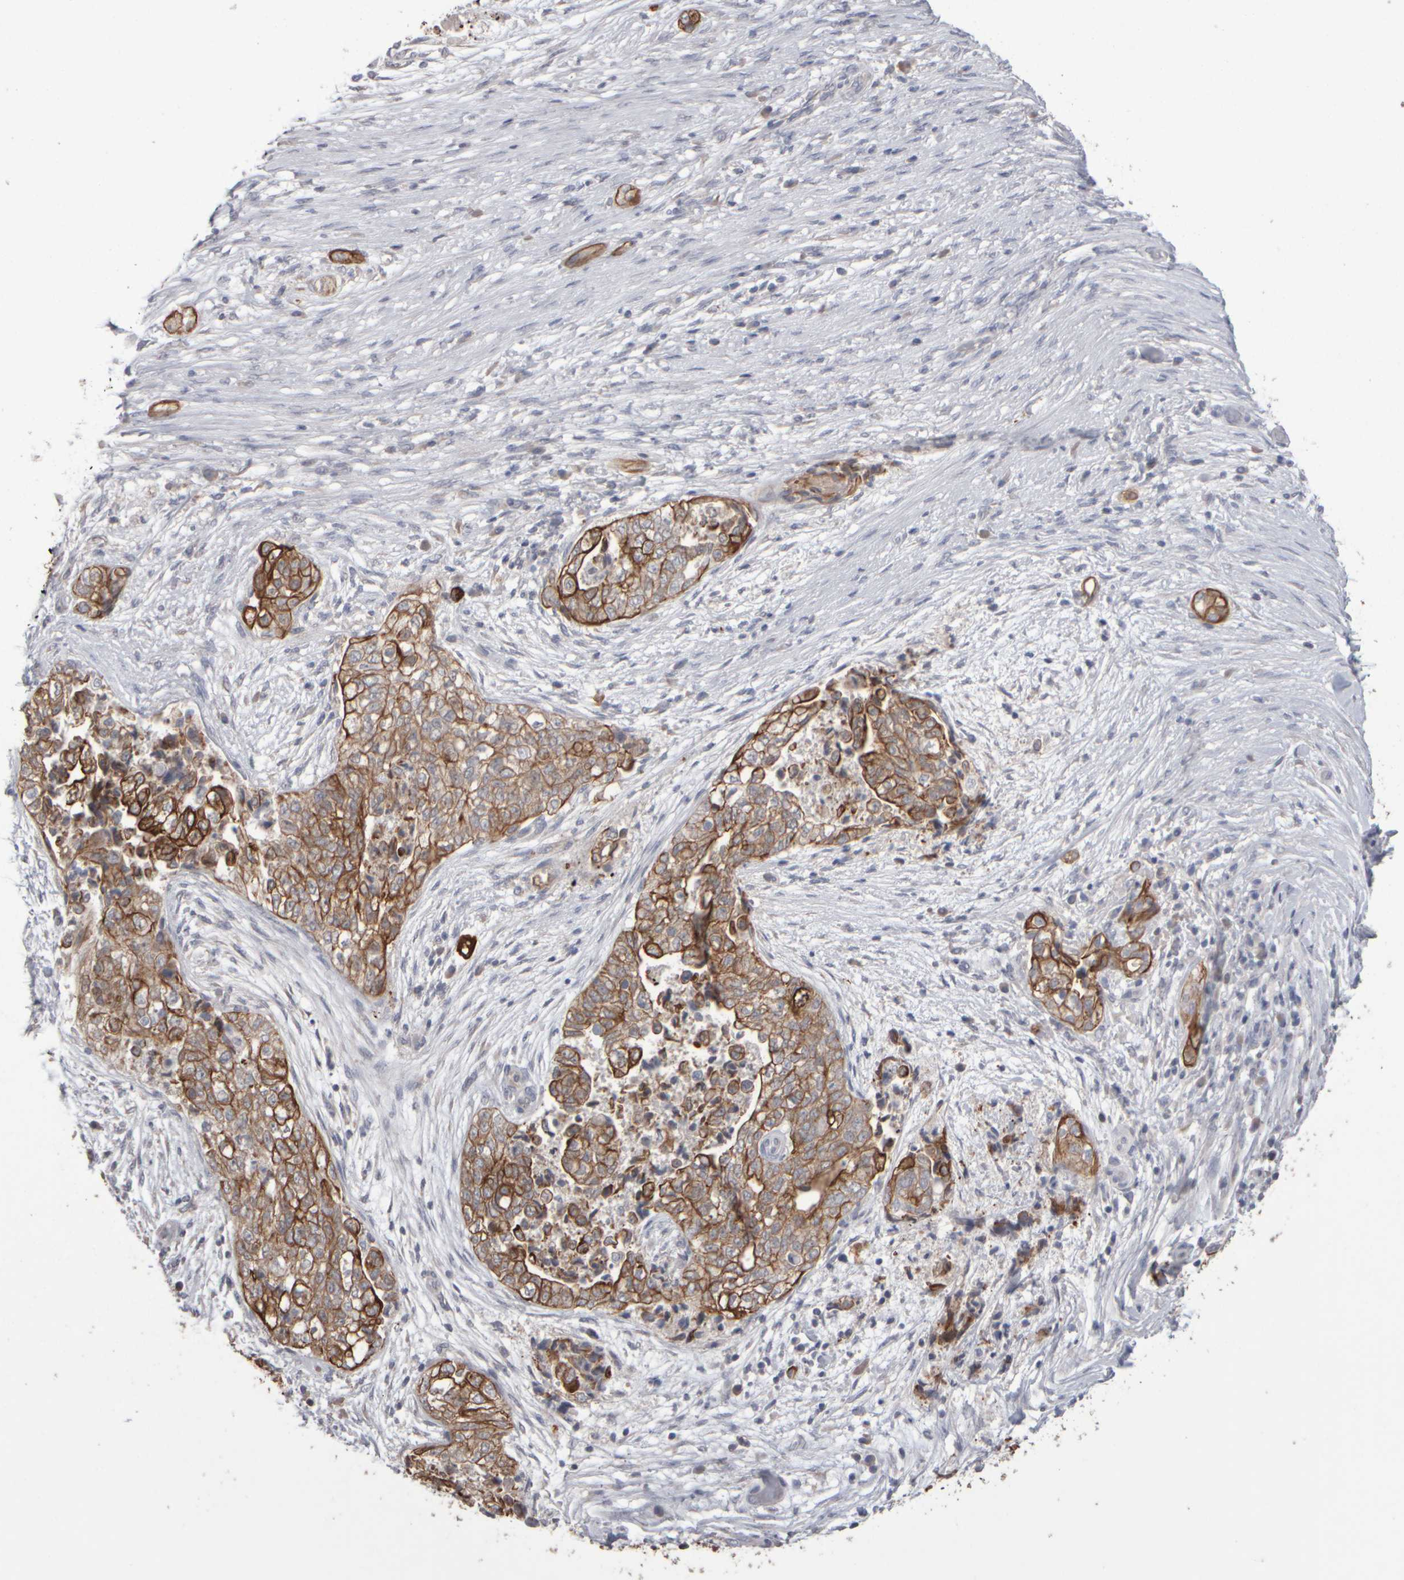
{"staining": {"intensity": "moderate", "quantity": ">75%", "location": "cytoplasmic/membranous"}, "tissue": "pancreatic cancer", "cell_type": "Tumor cells", "image_type": "cancer", "snomed": [{"axis": "morphology", "description": "Adenocarcinoma, NOS"}, {"axis": "topography", "description": "Pancreas"}], "caption": "High-power microscopy captured an immunohistochemistry (IHC) histopathology image of pancreatic adenocarcinoma, revealing moderate cytoplasmic/membranous expression in approximately >75% of tumor cells.", "gene": "EPHX2", "patient": {"sex": "male", "age": 72}}